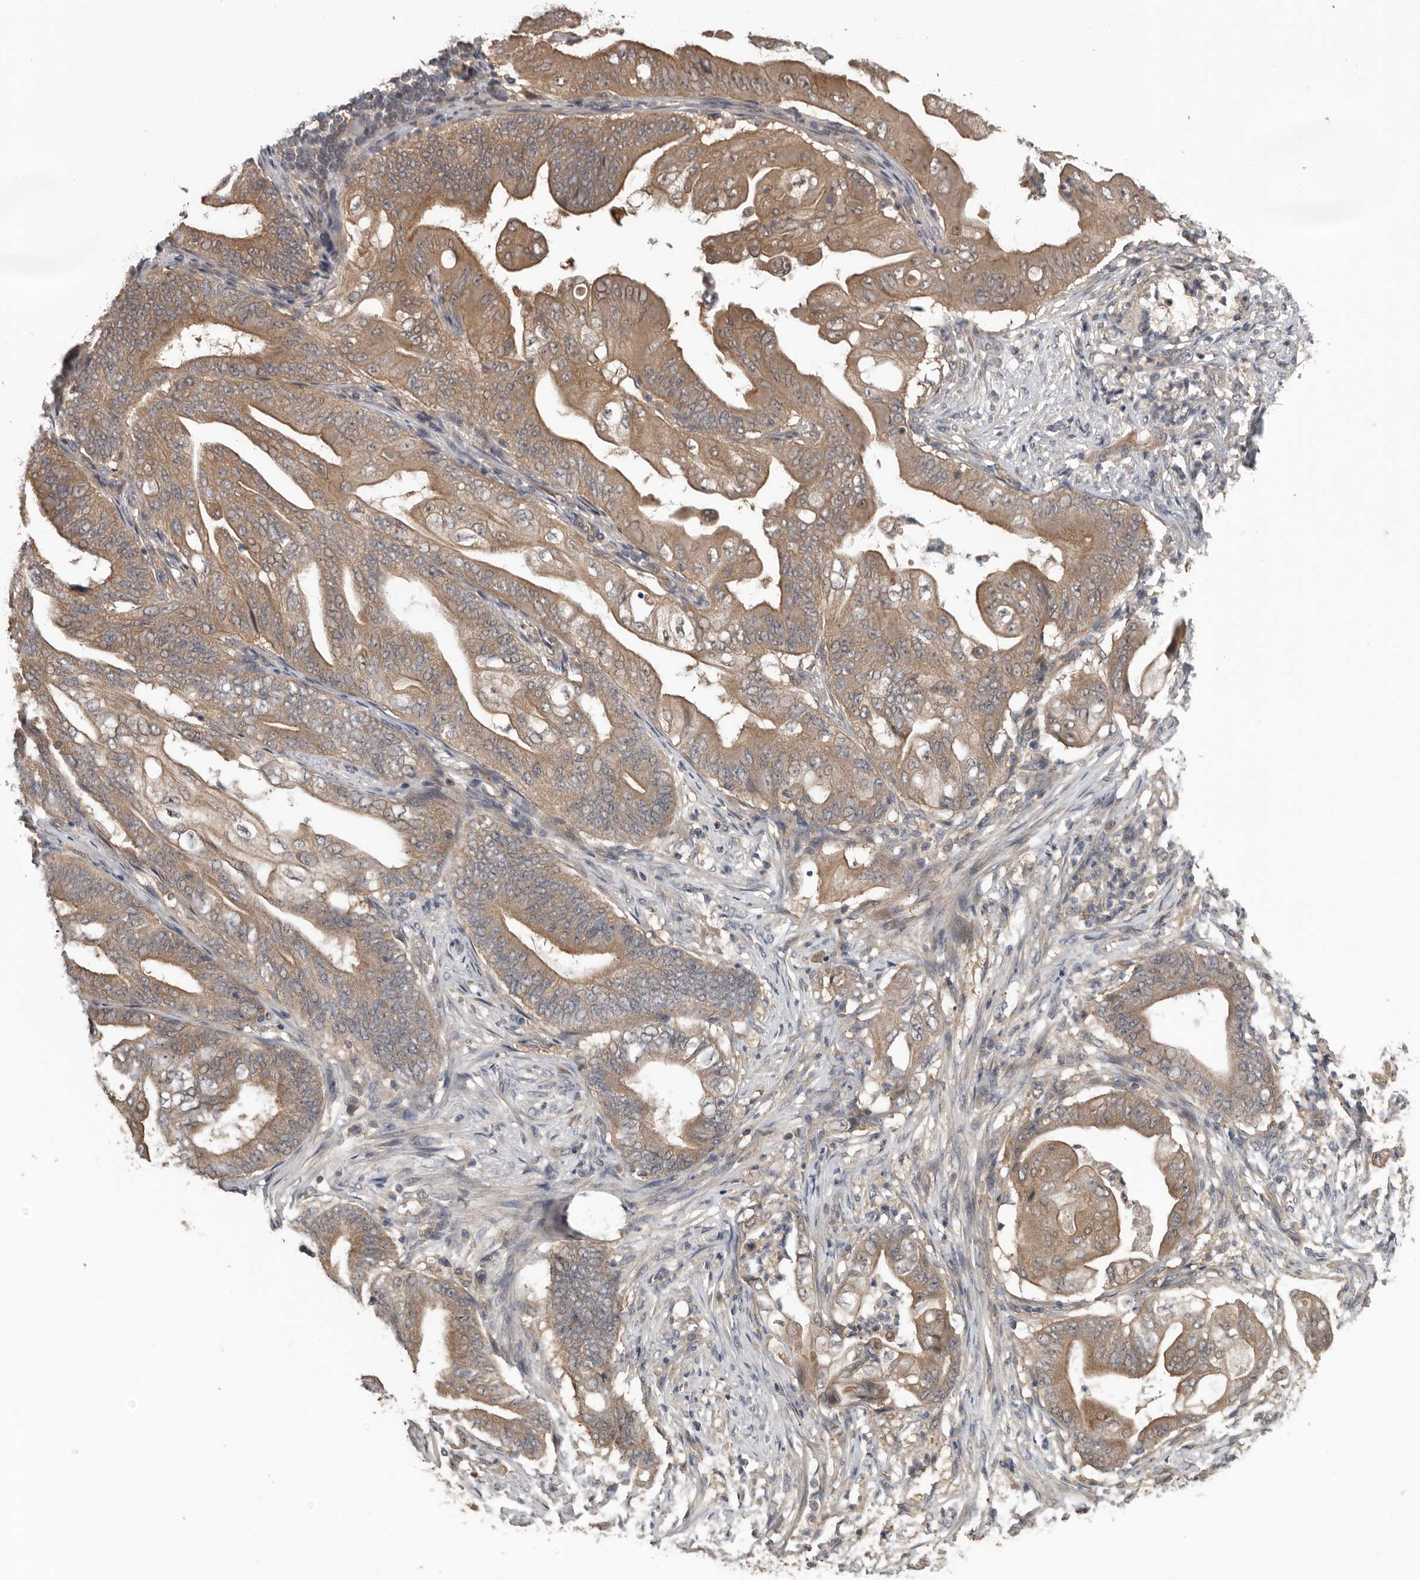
{"staining": {"intensity": "weak", "quantity": ">75%", "location": "cytoplasmic/membranous"}, "tissue": "stomach cancer", "cell_type": "Tumor cells", "image_type": "cancer", "snomed": [{"axis": "morphology", "description": "Adenocarcinoma, NOS"}, {"axis": "topography", "description": "Stomach"}], "caption": "Adenocarcinoma (stomach) tissue reveals weak cytoplasmic/membranous expression in about >75% of tumor cells", "gene": "DNAJB4", "patient": {"sex": "female", "age": 73}}